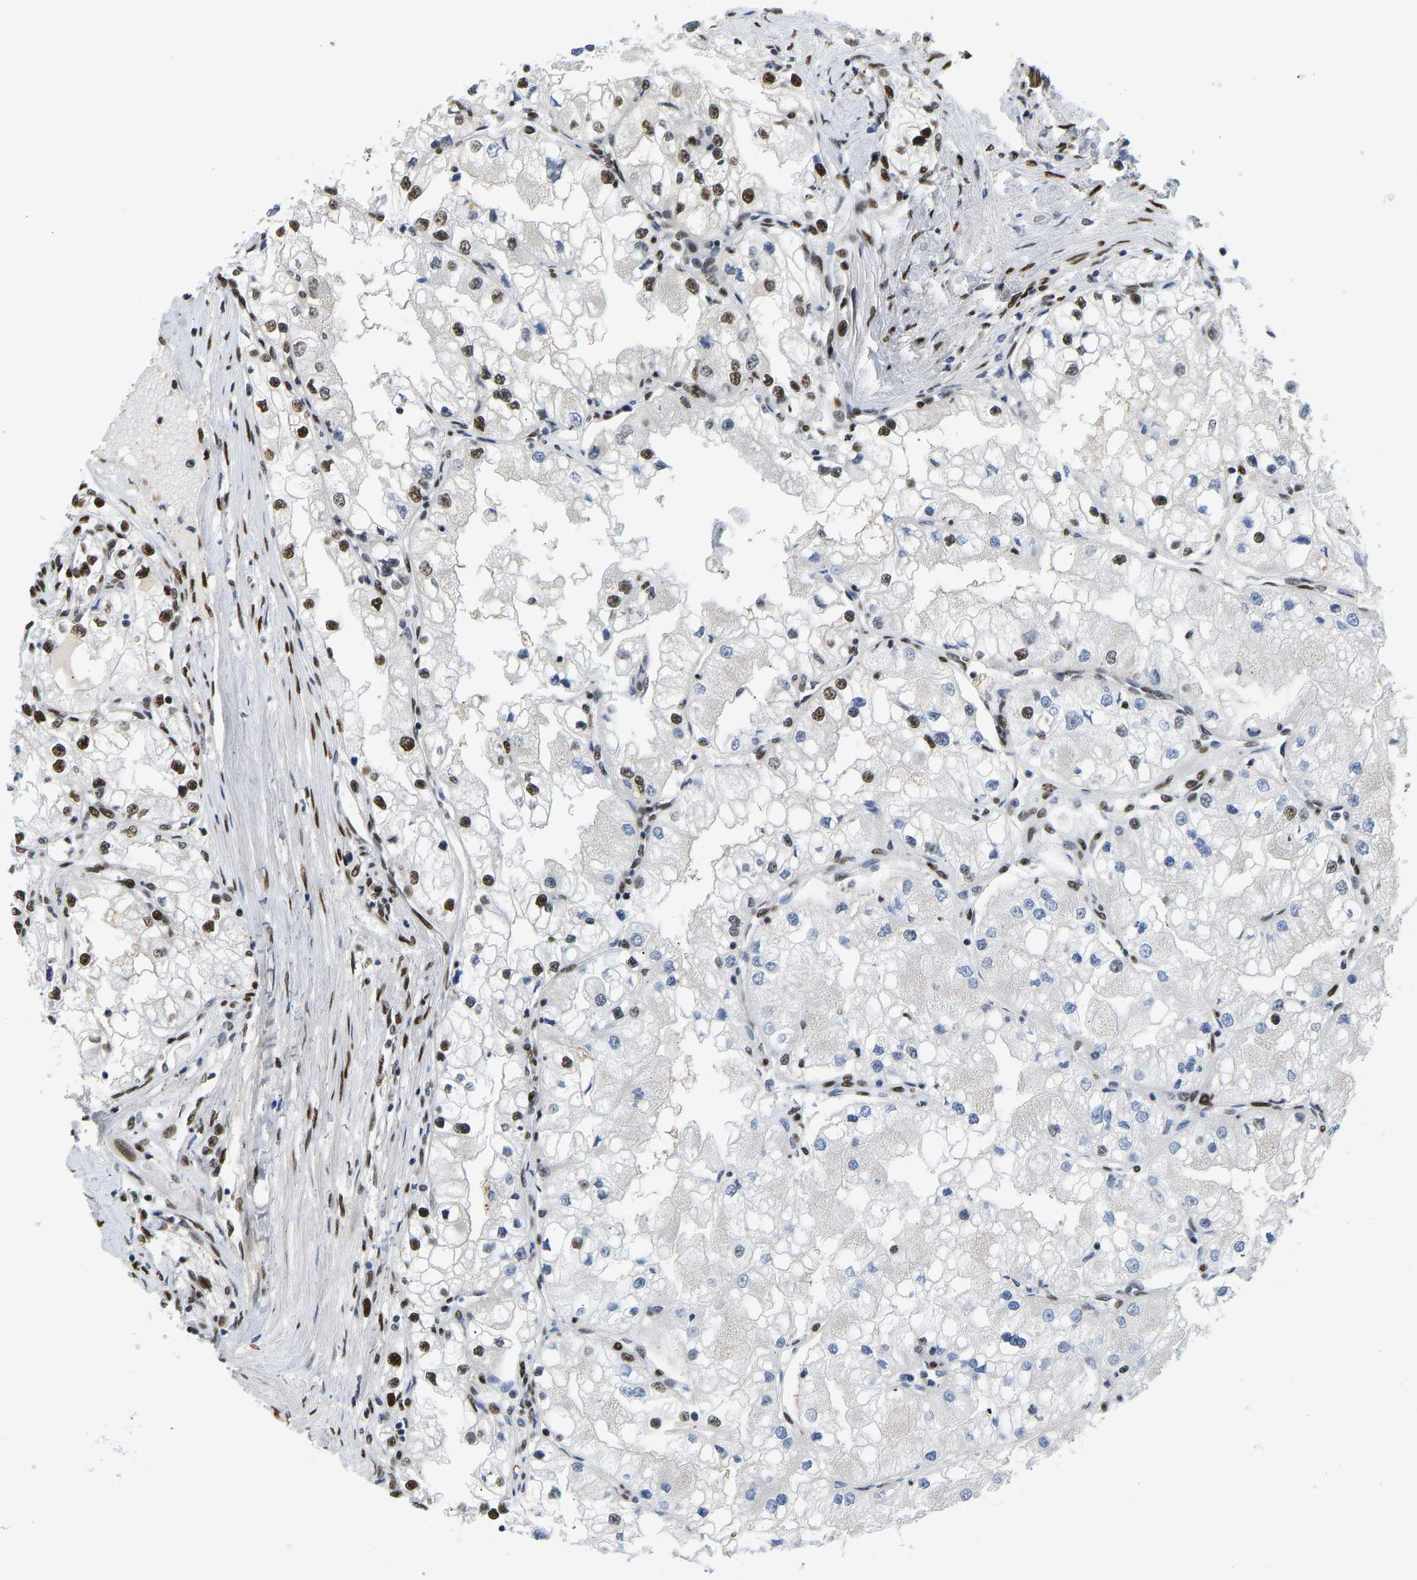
{"staining": {"intensity": "strong", "quantity": "25%-75%", "location": "nuclear"}, "tissue": "renal cancer", "cell_type": "Tumor cells", "image_type": "cancer", "snomed": [{"axis": "morphology", "description": "Adenocarcinoma, NOS"}, {"axis": "topography", "description": "Kidney"}], "caption": "An immunohistochemistry image of neoplastic tissue is shown. Protein staining in brown highlights strong nuclear positivity in adenocarcinoma (renal) within tumor cells.", "gene": "FOXK1", "patient": {"sex": "male", "age": 68}}